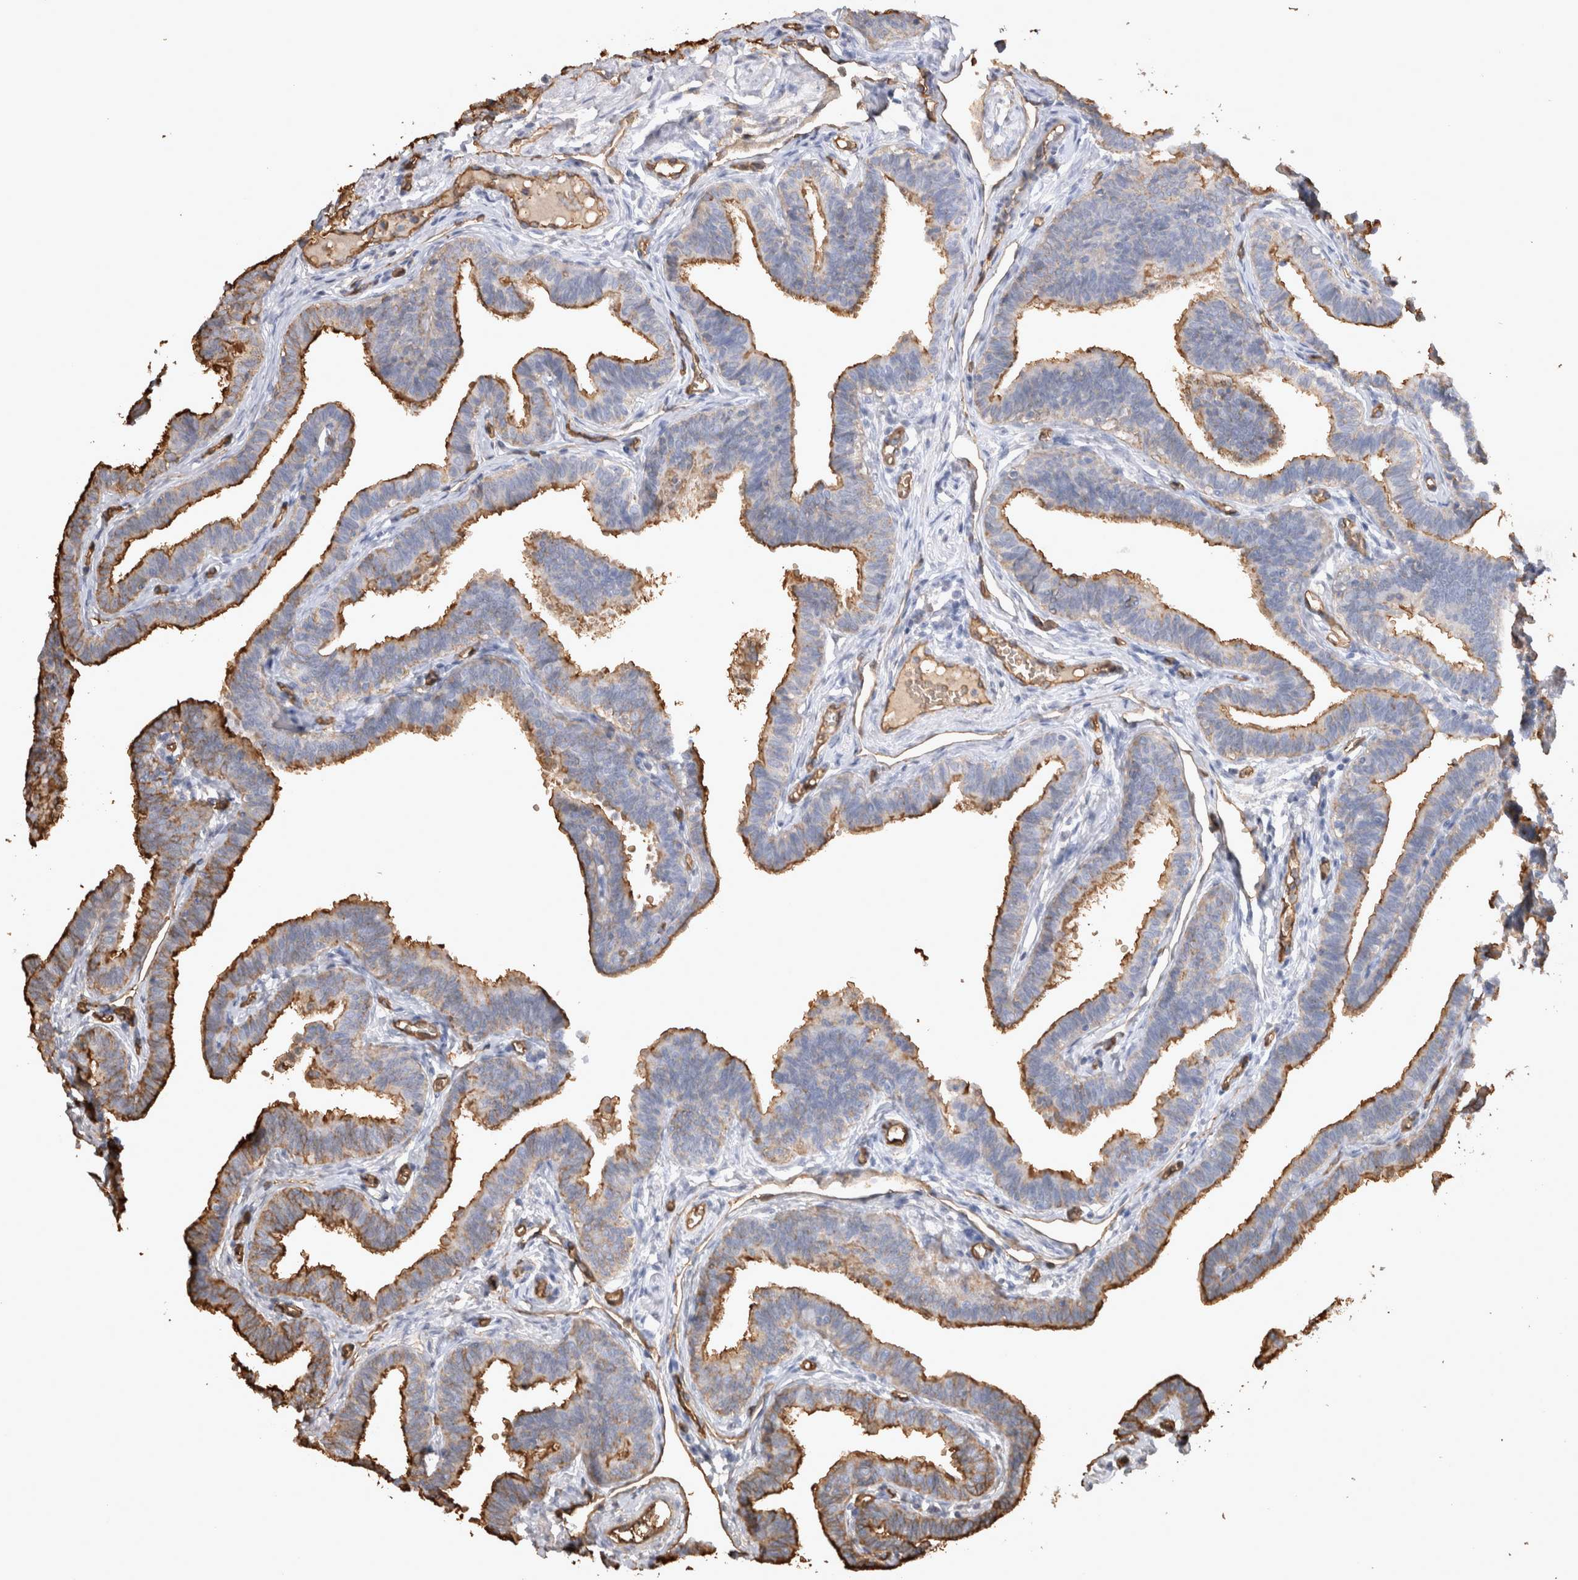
{"staining": {"intensity": "moderate", "quantity": "25%-75%", "location": "cytoplasmic/membranous"}, "tissue": "fallopian tube", "cell_type": "Glandular cells", "image_type": "normal", "snomed": [{"axis": "morphology", "description": "Normal tissue, NOS"}, {"axis": "topography", "description": "Fallopian tube"}, {"axis": "topography", "description": "Ovary"}], "caption": "Immunohistochemical staining of benign fallopian tube demonstrates medium levels of moderate cytoplasmic/membranous staining in about 25%-75% of glandular cells.", "gene": "IL17RC", "patient": {"sex": "female", "age": 23}}